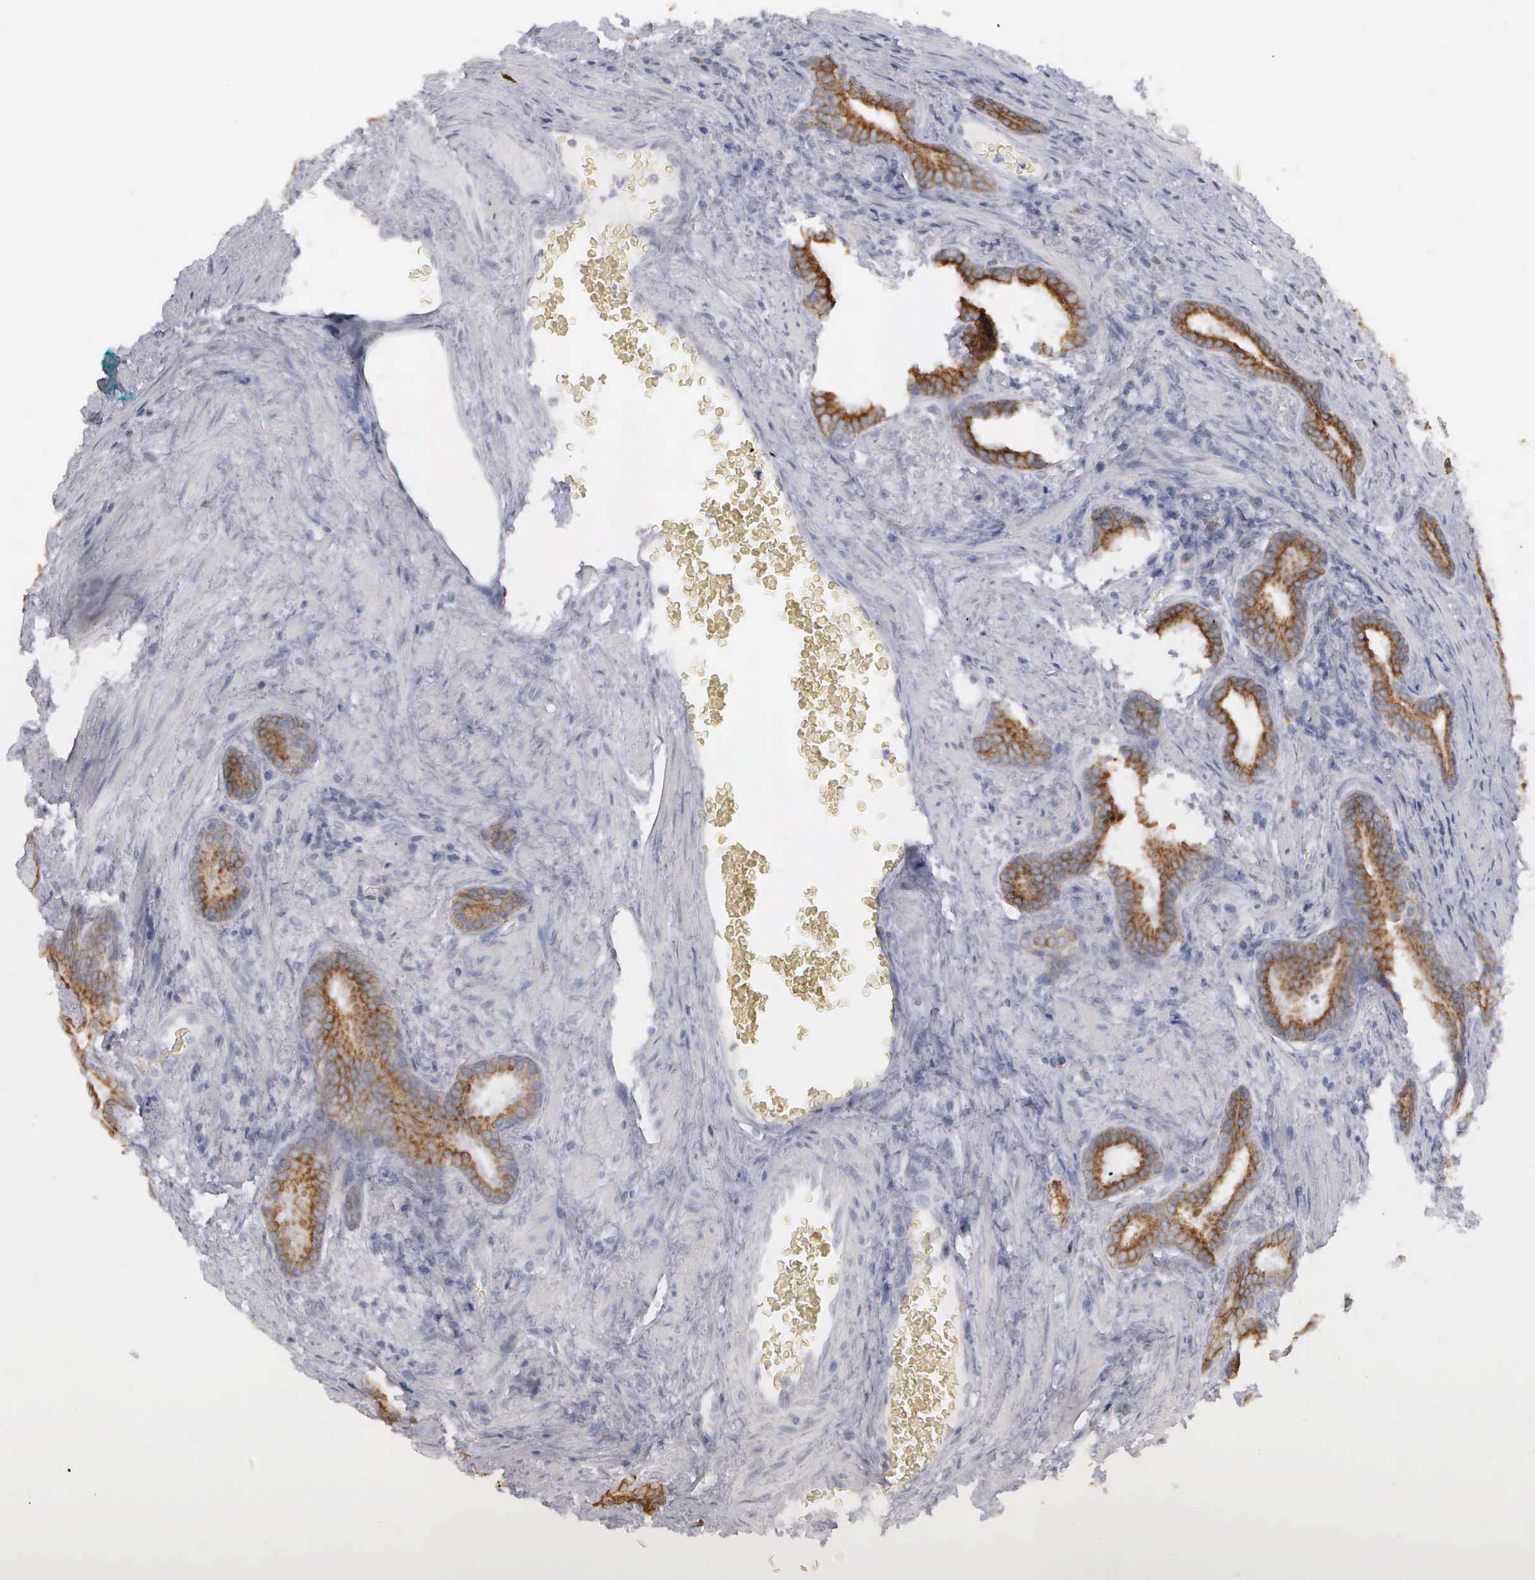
{"staining": {"intensity": "moderate", "quantity": ">75%", "location": "cytoplasmic/membranous"}, "tissue": "prostate cancer", "cell_type": "Tumor cells", "image_type": "cancer", "snomed": [{"axis": "morphology", "description": "Adenocarcinoma, Medium grade"}, {"axis": "topography", "description": "Prostate"}], "caption": "Prostate cancer stained for a protein (brown) reveals moderate cytoplasmic/membranous positive staining in approximately >75% of tumor cells.", "gene": "WDR89", "patient": {"sex": "male", "age": 68}}